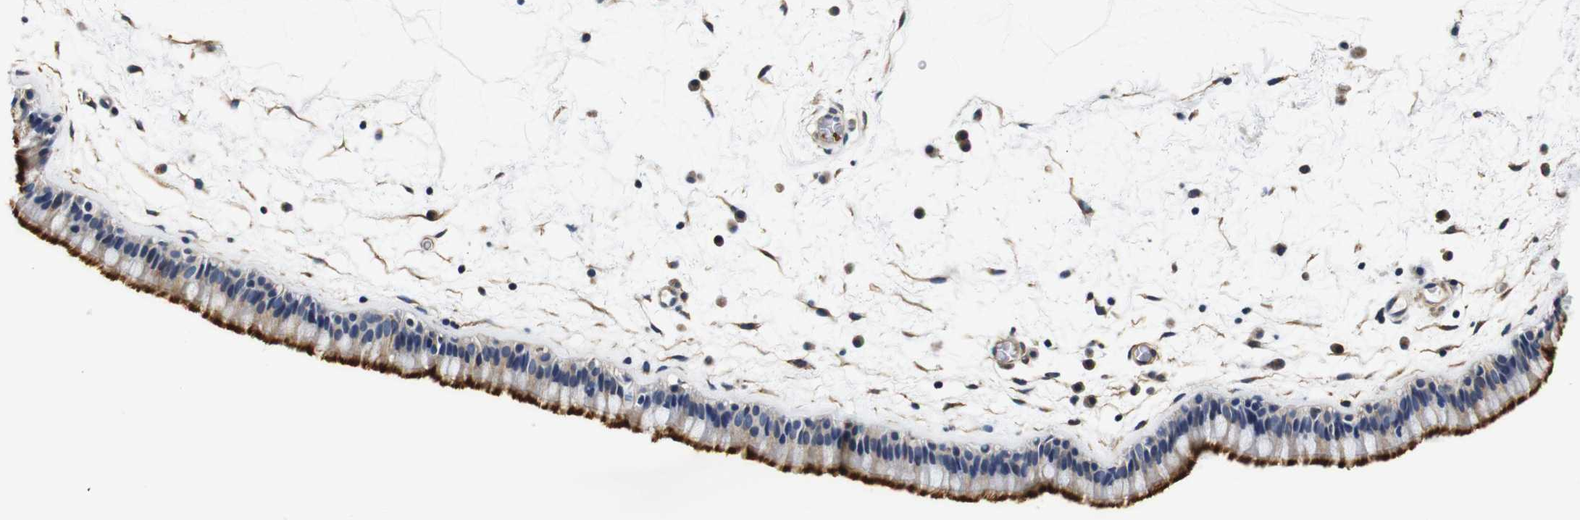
{"staining": {"intensity": "moderate", "quantity": "25%-75%", "location": "cytoplasmic/membranous"}, "tissue": "nasopharynx", "cell_type": "Respiratory epithelial cells", "image_type": "normal", "snomed": [{"axis": "morphology", "description": "Normal tissue, NOS"}, {"axis": "morphology", "description": "Inflammation, NOS"}, {"axis": "topography", "description": "Nasopharynx"}], "caption": "Immunohistochemical staining of benign nasopharynx displays 25%-75% levels of moderate cytoplasmic/membranous protein positivity in about 25%-75% of respiratory epithelial cells. (brown staining indicates protein expression, while blue staining denotes nuclei).", "gene": "GP1BA", "patient": {"sex": "male", "age": 48}}